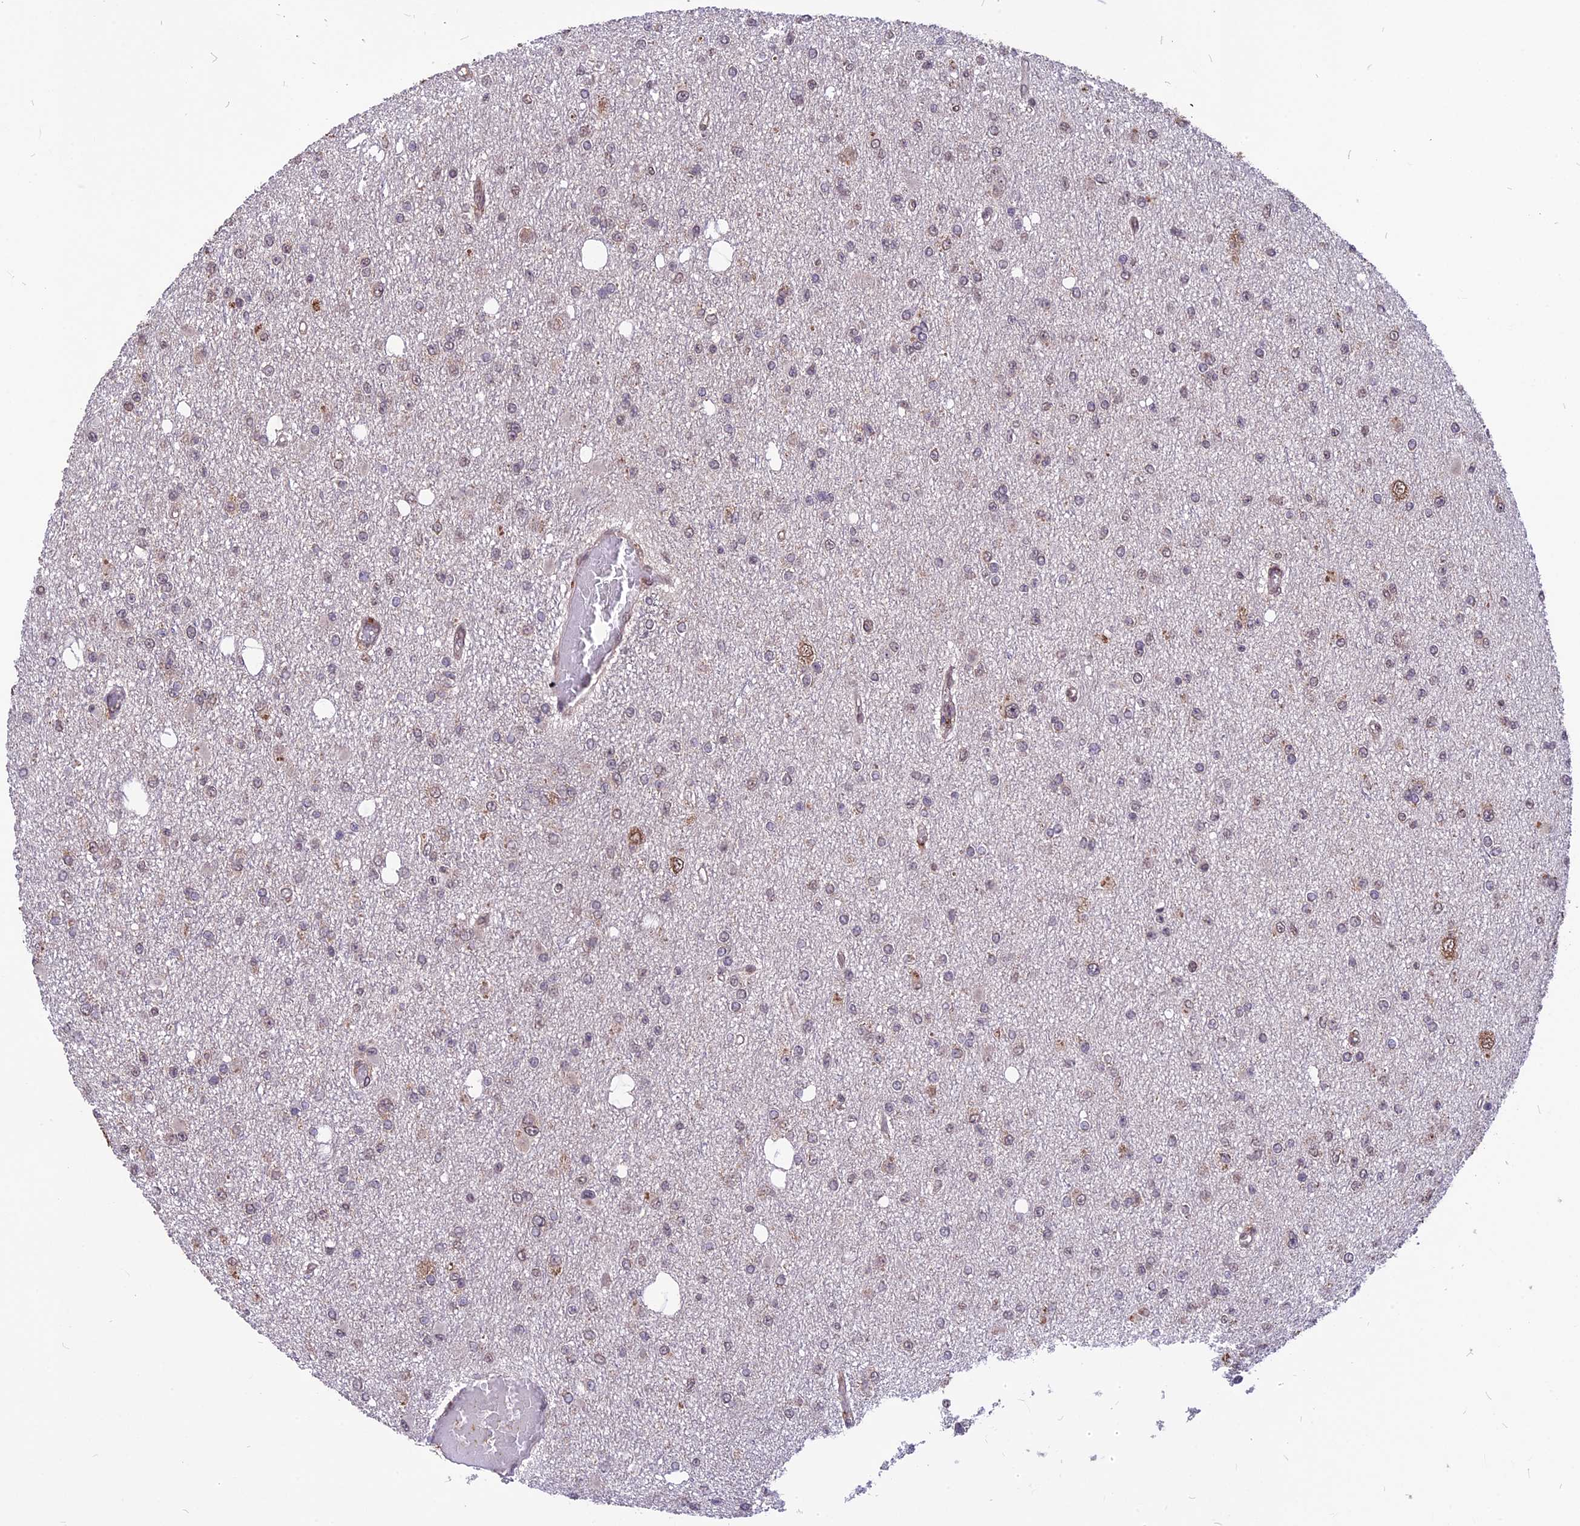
{"staining": {"intensity": "weak", "quantity": "<25%", "location": "nuclear"}, "tissue": "glioma", "cell_type": "Tumor cells", "image_type": "cancer", "snomed": [{"axis": "morphology", "description": "Glioma, malignant, Low grade"}, {"axis": "topography", "description": "Brain"}], "caption": "This is an IHC image of human glioma. There is no staining in tumor cells.", "gene": "ZNF598", "patient": {"sex": "female", "age": 22}}